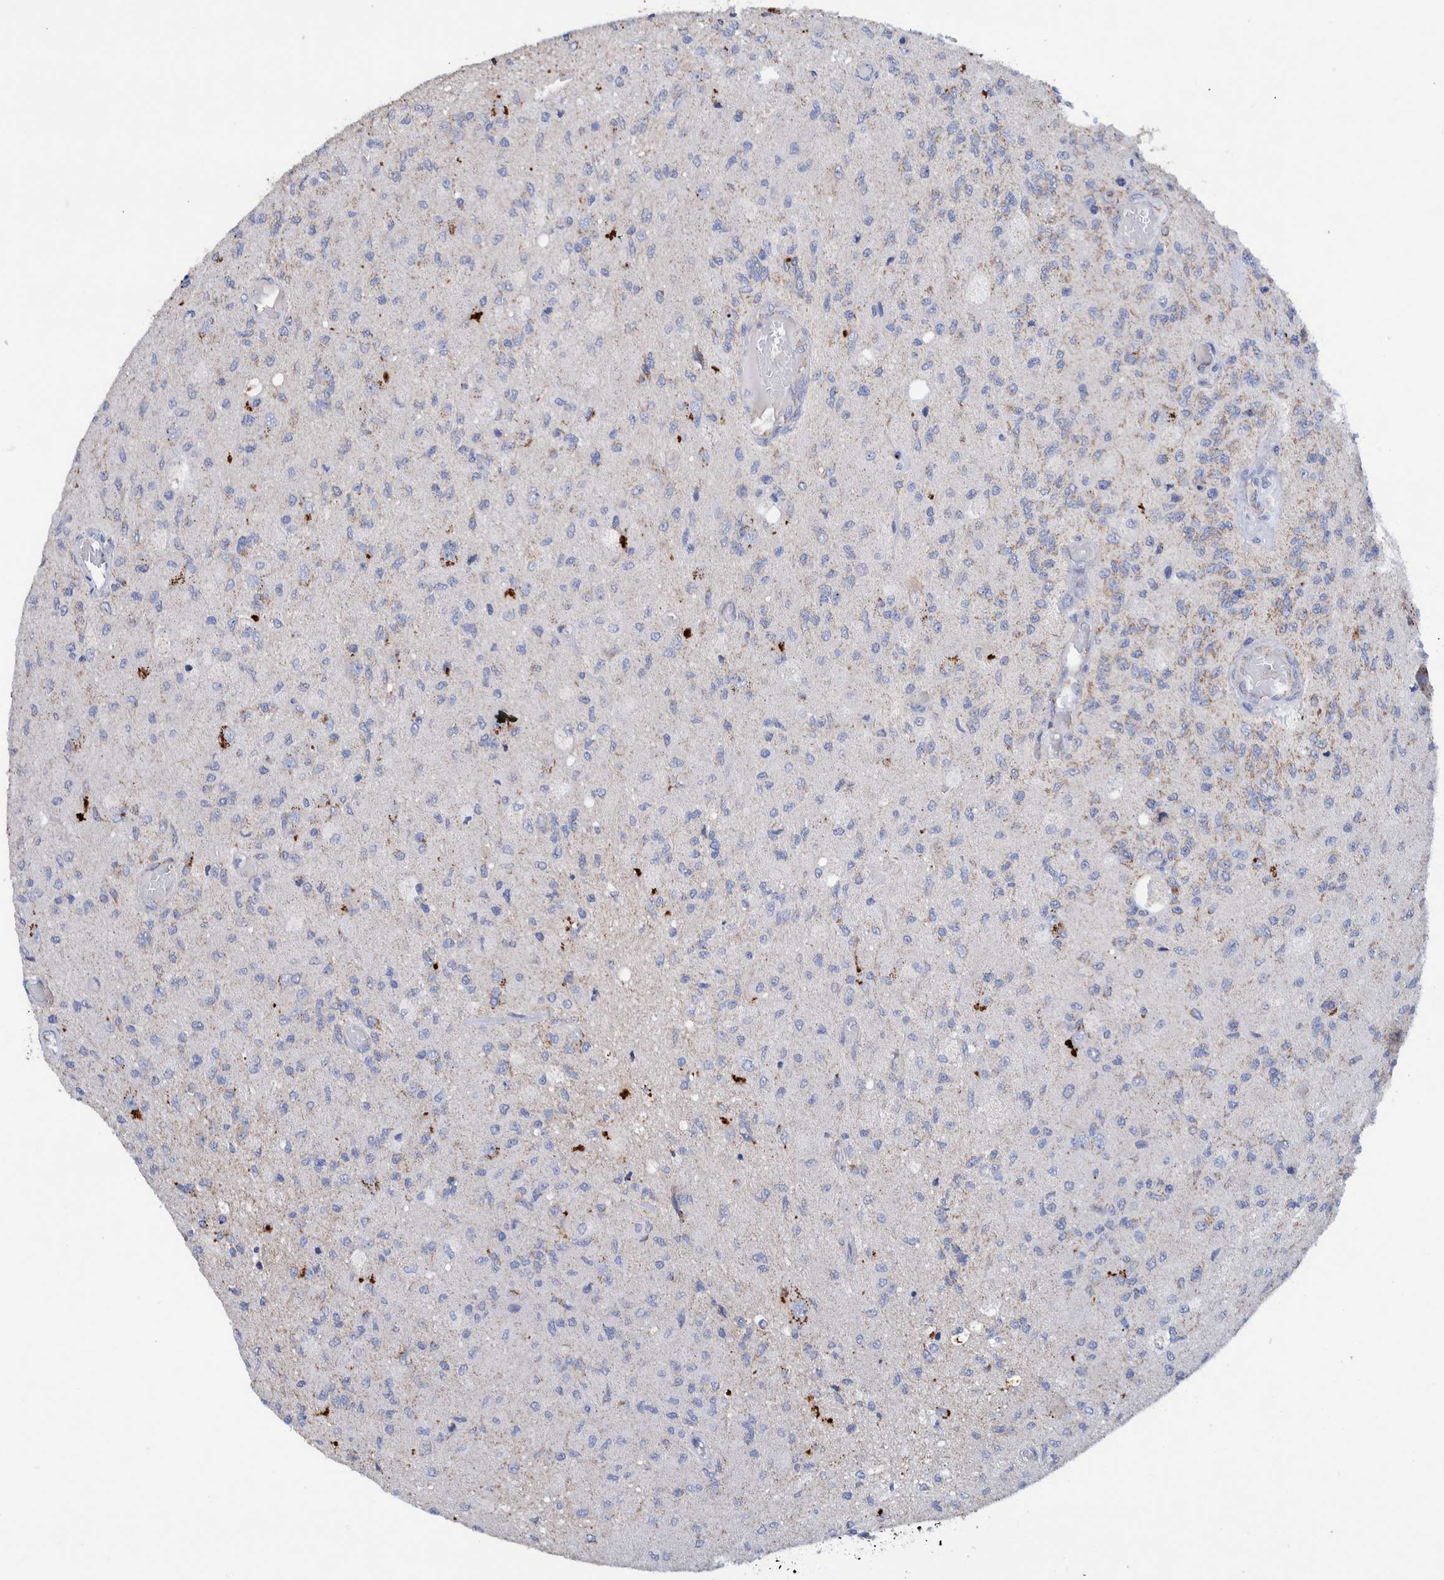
{"staining": {"intensity": "weak", "quantity": "<25%", "location": "cytoplasmic/membranous"}, "tissue": "glioma", "cell_type": "Tumor cells", "image_type": "cancer", "snomed": [{"axis": "morphology", "description": "Normal tissue, NOS"}, {"axis": "morphology", "description": "Glioma, malignant, High grade"}, {"axis": "topography", "description": "Cerebral cortex"}], "caption": "Glioma was stained to show a protein in brown. There is no significant expression in tumor cells.", "gene": "DECR1", "patient": {"sex": "male", "age": 77}}